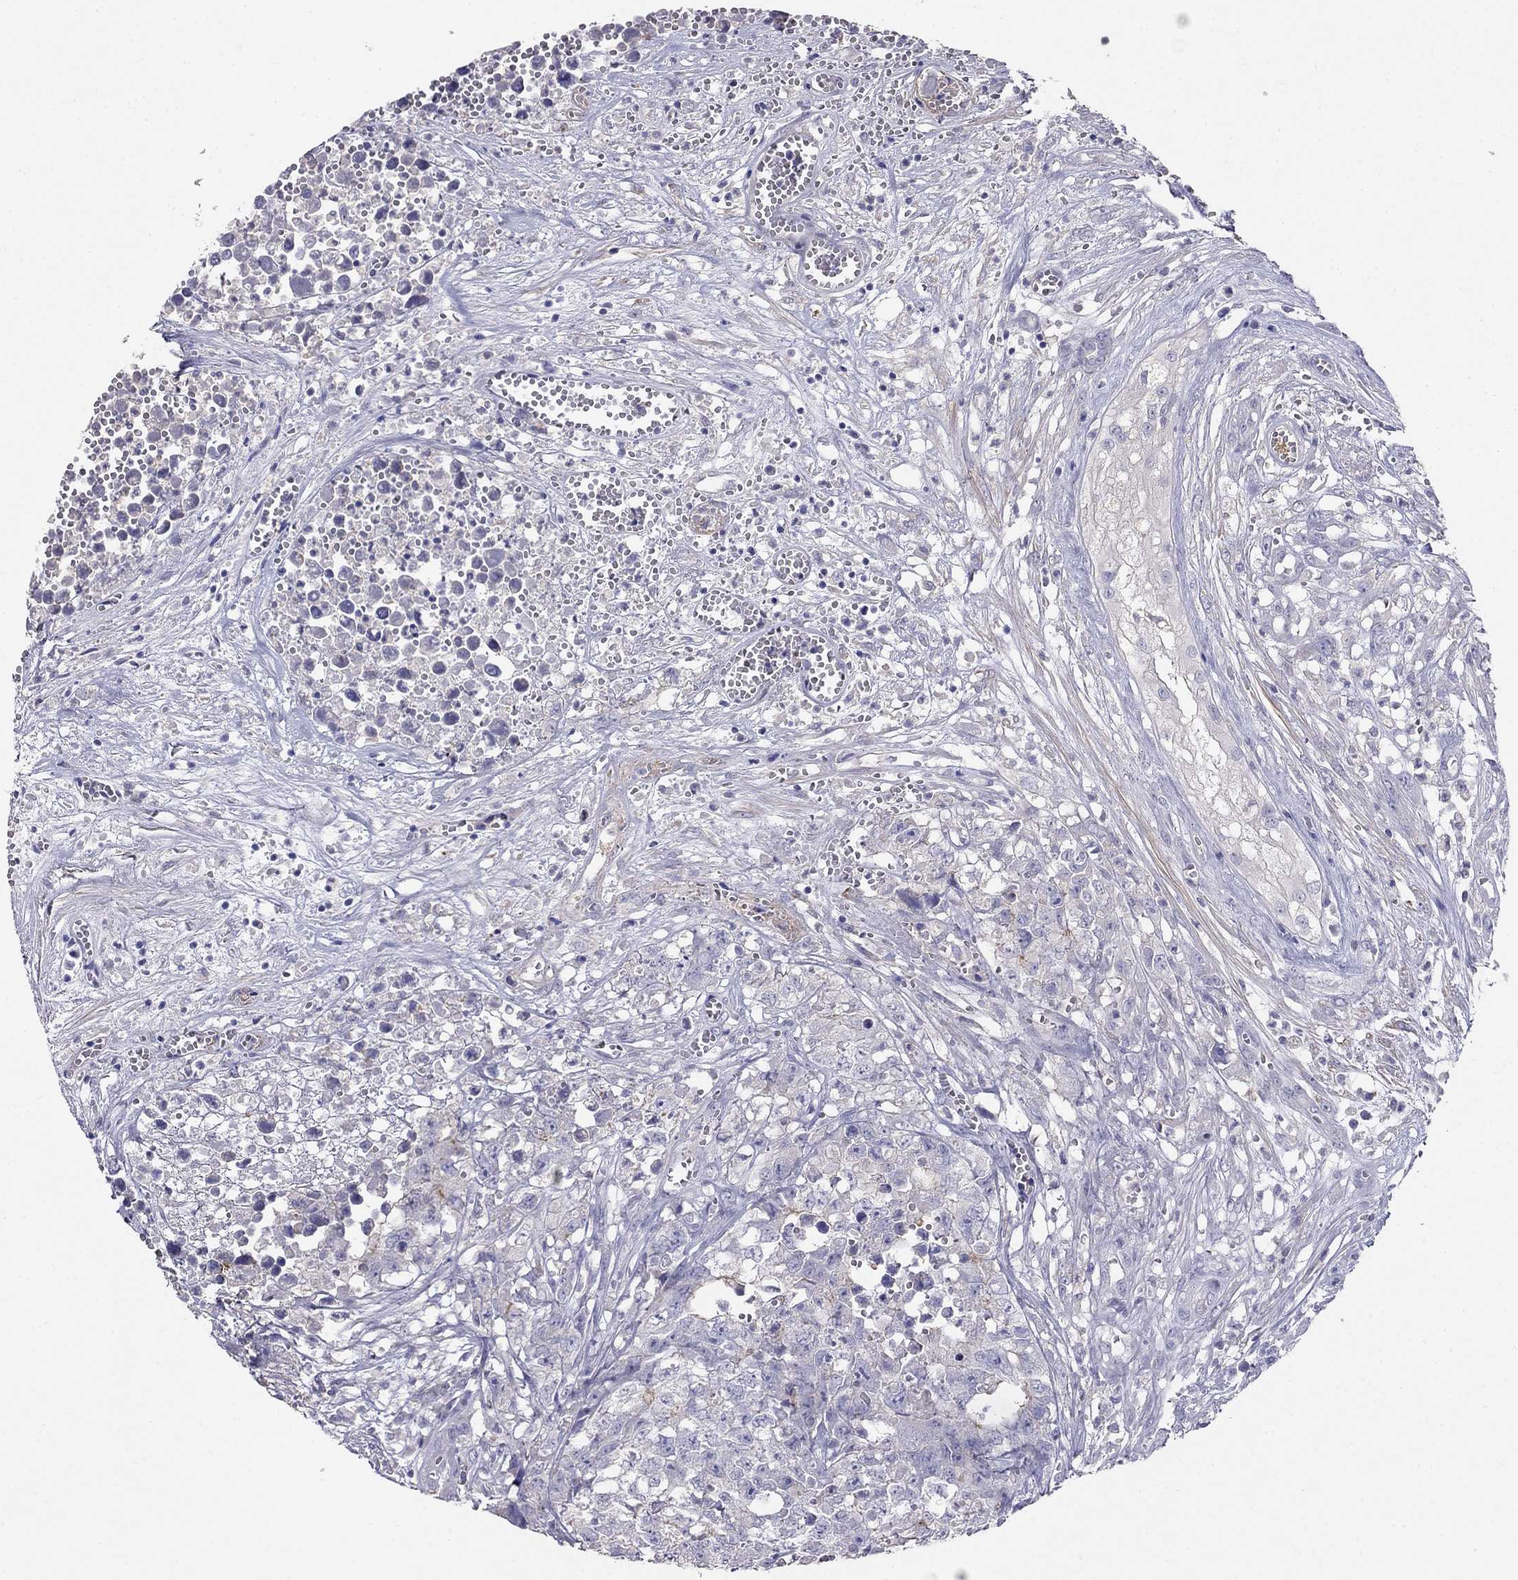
{"staining": {"intensity": "negative", "quantity": "none", "location": "none"}, "tissue": "testis cancer", "cell_type": "Tumor cells", "image_type": "cancer", "snomed": [{"axis": "morphology", "description": "Seminoma, NOS"}, {"axis": "morphology", "description": "Carcinoma, Embryonal, NOS"}, {"axis": "topography", "description": "Testis"}], "caption": "High power microscopy histopathology image of an immunohistochemistry (IHC) micrograph of testis cancer (seminoma), revealing no significant positivity in tumor cells.", "gene": "LY6H", "patient": {"sex": "male", "age": 22}}